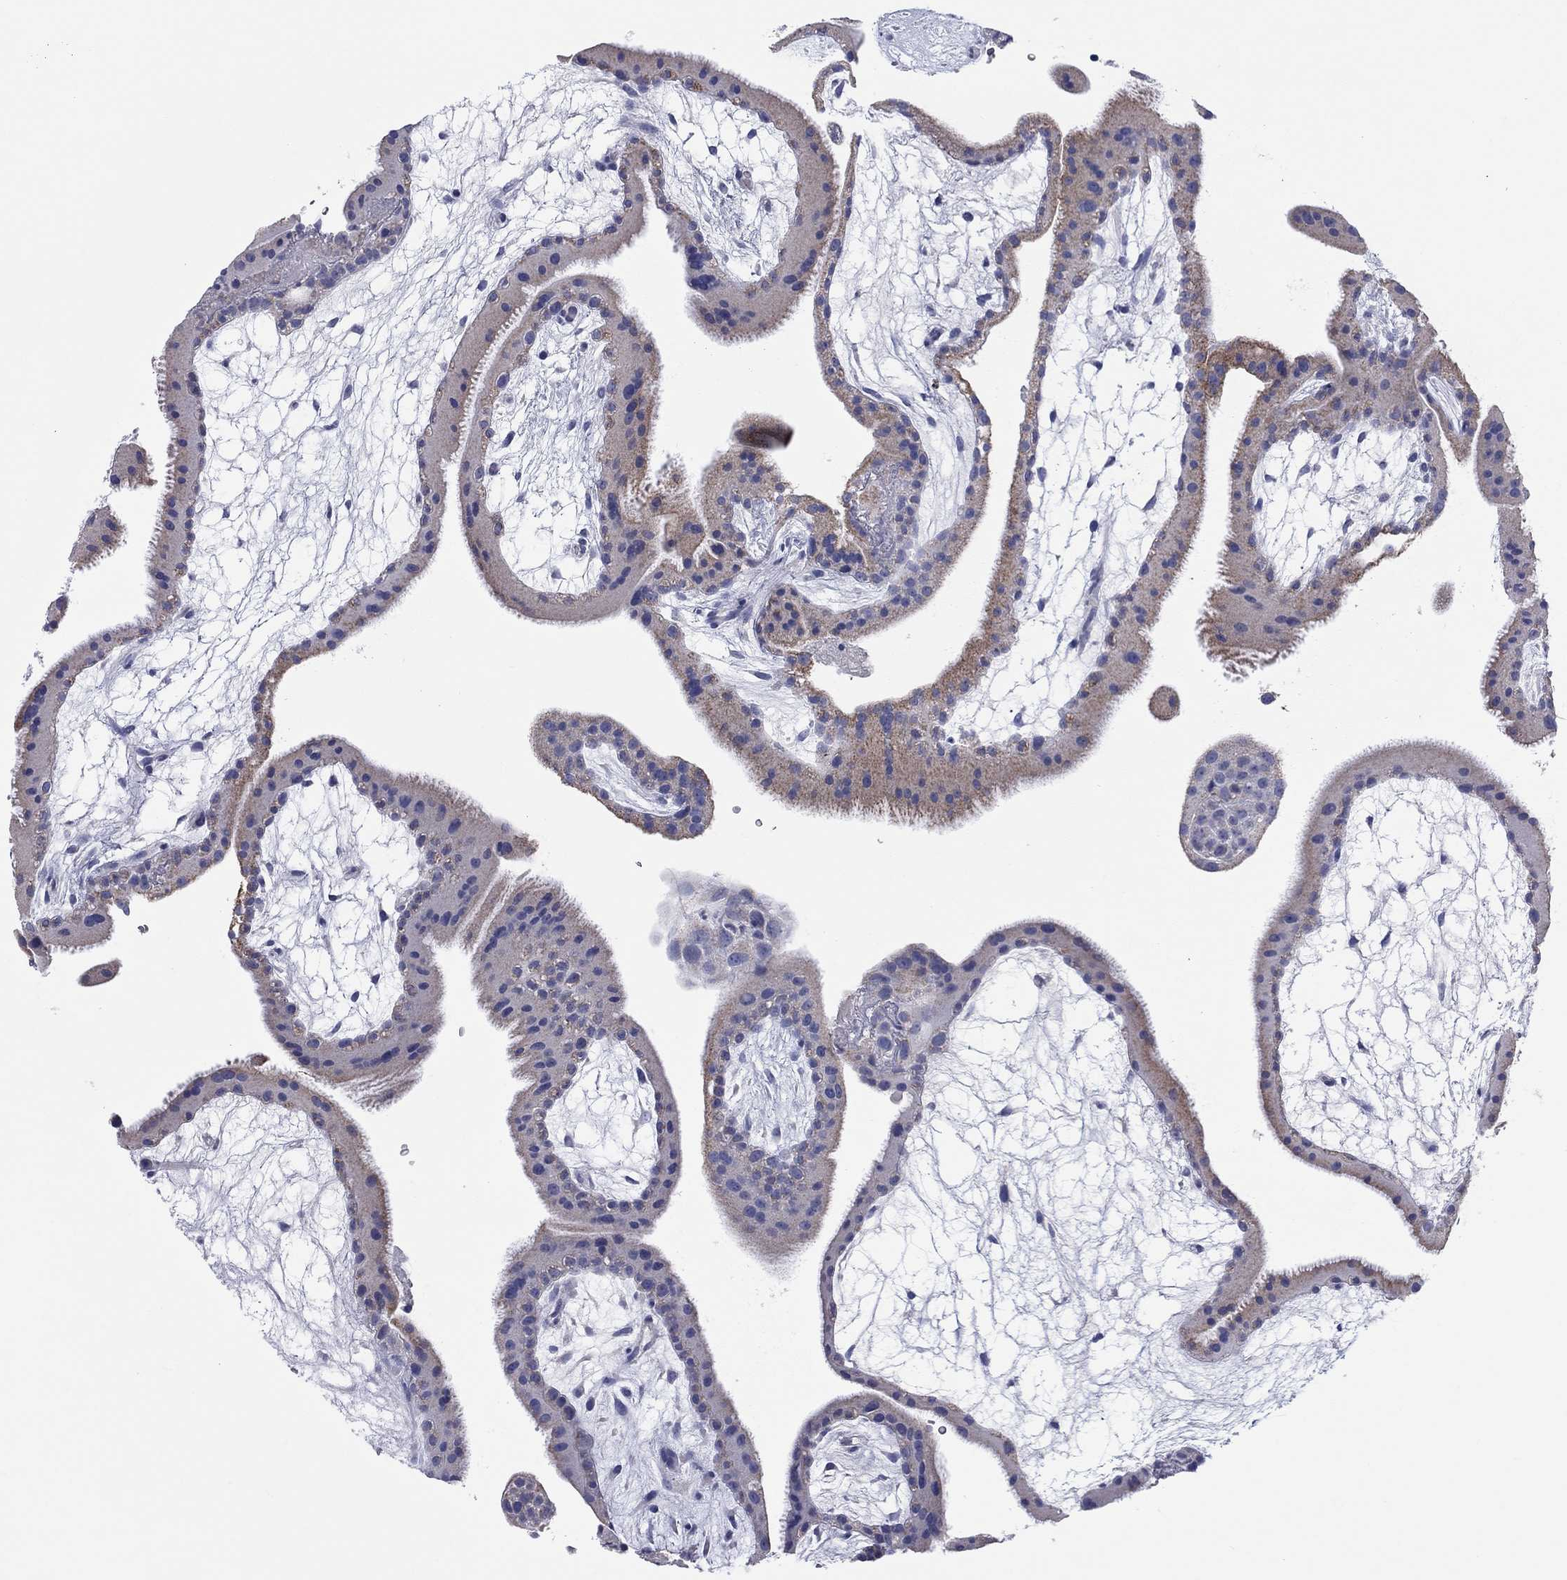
{"staining": {"intensity": "negative", "quantity": "none", "location": "none"}, "tissue": "placenta", "cell_type": "Decidual cells", "image_type": "normal", "snomed": [{"axis": "morphology", "description": "Normal tissue, NOS"}, {"axis": "topography", "description": "Placenta"}], "caption": "Photomicrograph shows no protein positivity in decidual cells of normal placenta.", "gene": "MGST3", "patient": {"sex": "female", "age": 19}}